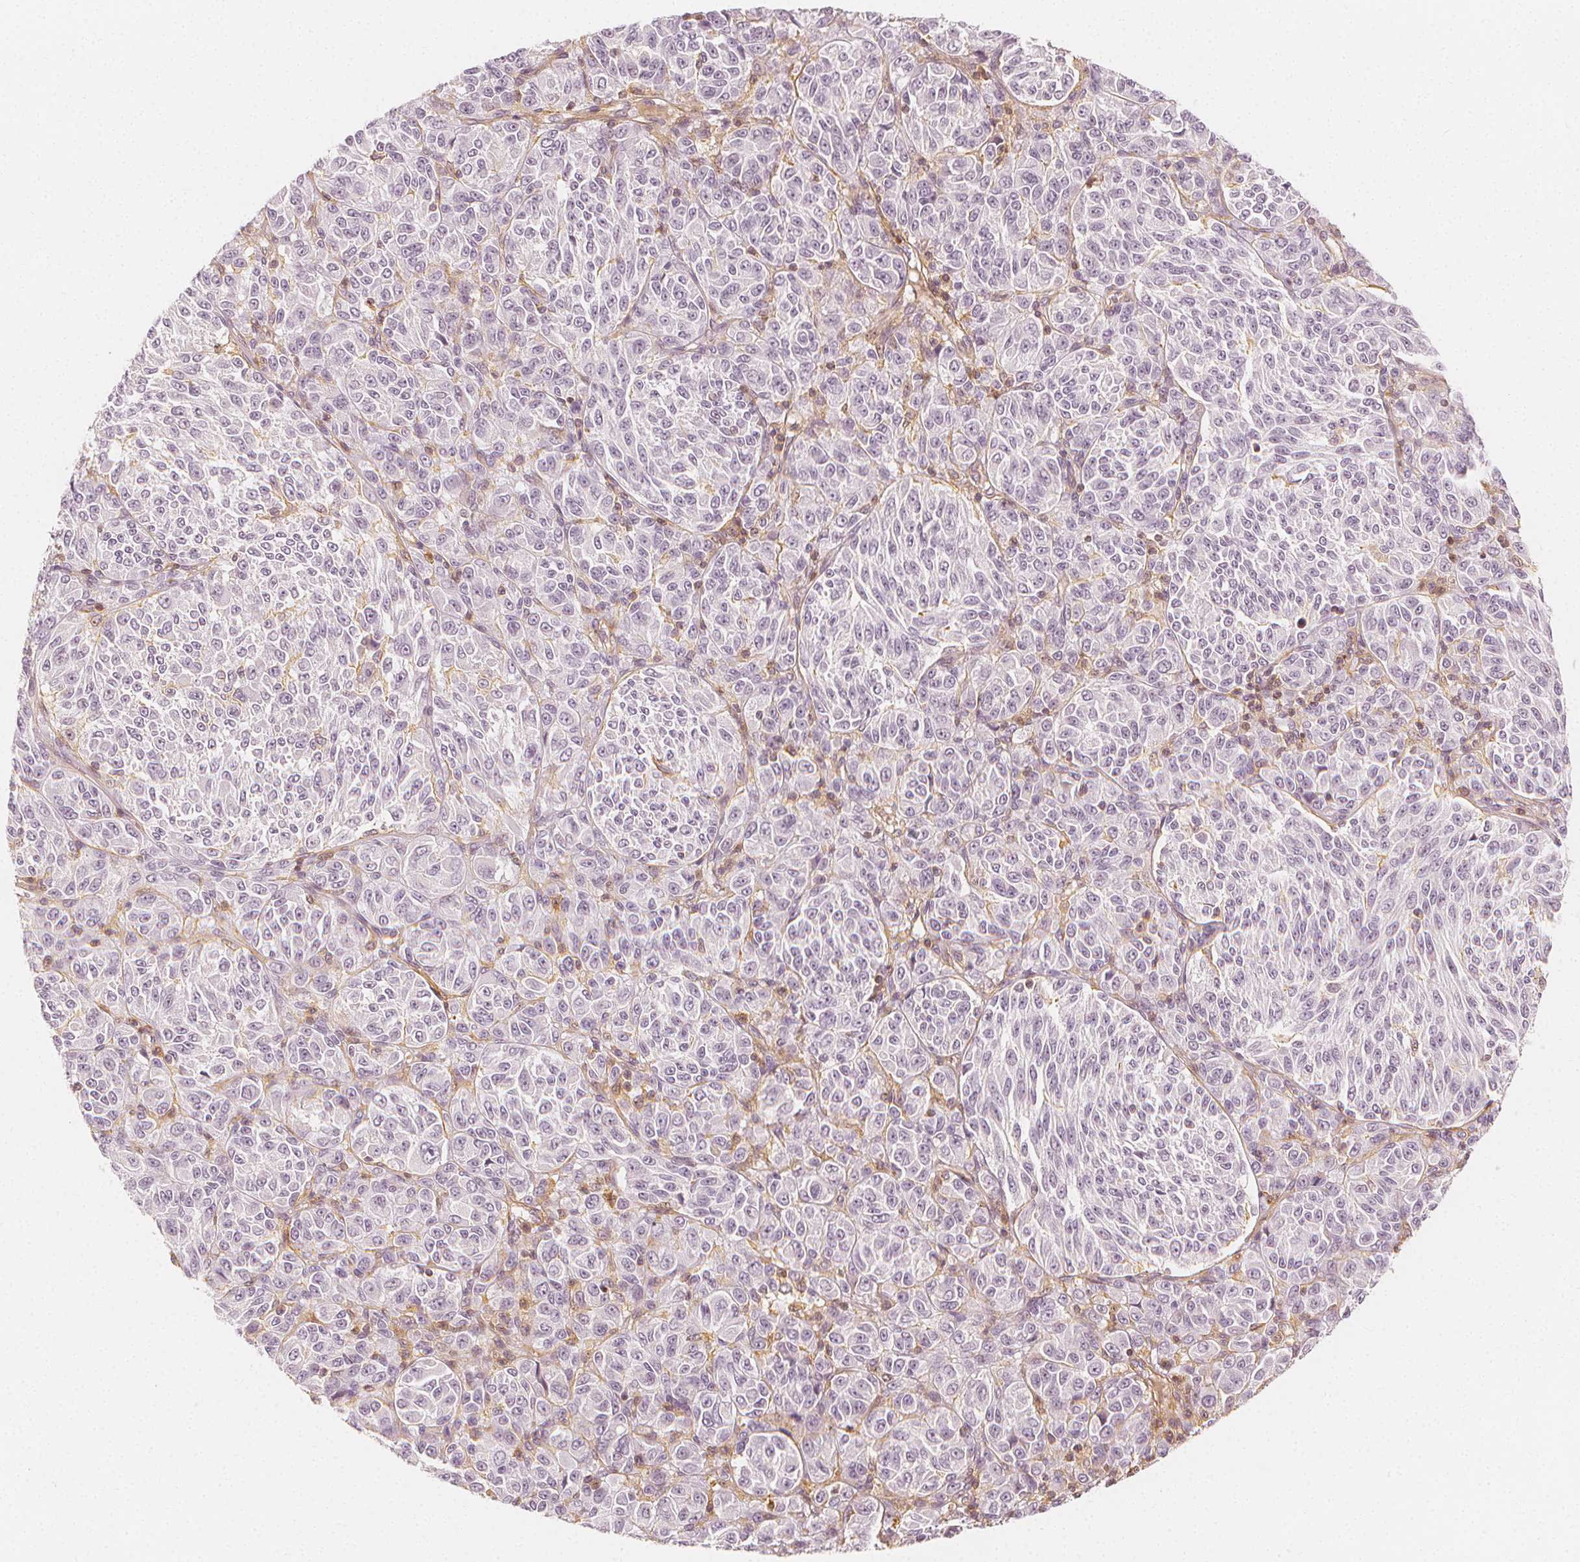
{"staining": {"intensity": "negative", "quantity": "none", "location": "none"}, "tissue": "melanoma", "cell_type": "Tumor cells", "image_type": "cancer", "snomed": [{"axis": "morphology", "description": "Malignant melanoma, Metastatic site"}, {"axis": "topography", "description": "Brain"}], "caption": "Melanoma was stained to show a protein in brown. There is no significant staining in tumor cells. (DAB immunohistochemistry with hematoxylin counter stain).", "gene": "ARHGAP26", "patient": {"sex": "female", "age": 56}}